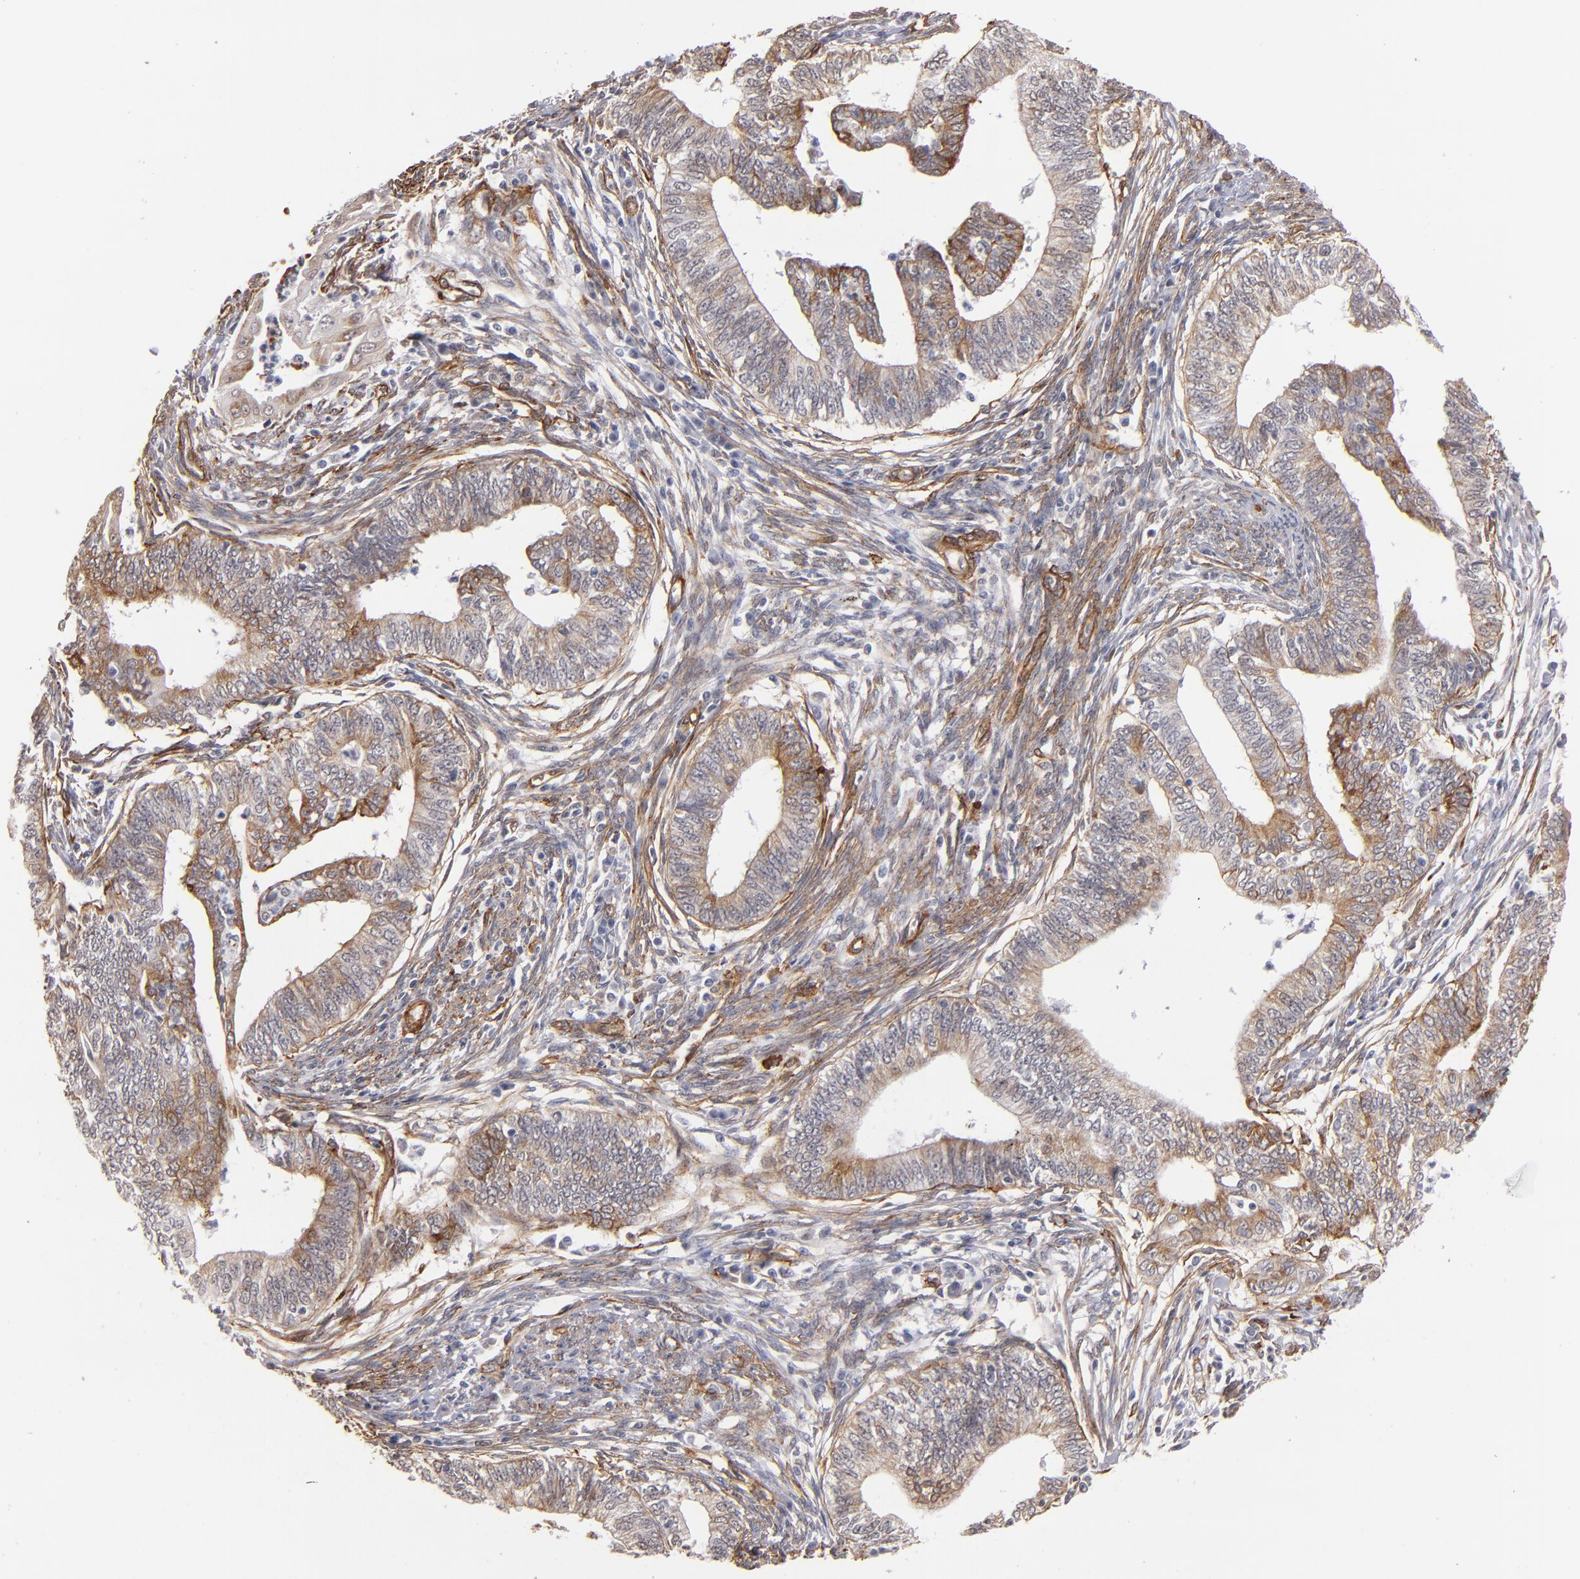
{"staining": {"intensity": "moderate", "quantity": "25%-75%", "location": "cytoplasmic/membranous"}, "tissue": "endometrial cancer", "cell_type": "Tumor cells", "image_type": "cancer", "snomed": [{"axis": "morphology", "description": "Adenocarcinoma, NOS"}, {"axis": "topography", "description": "Endometrium"}], "caption": "High-magnification brightfield microscopy of endometrial adenocarcinoma stained with DAB (3,3'-diaminobenzidine) (brown) and counterstained with hematoxylin (blue). tumor cells exhibit moderate cytoplasmic/membranous positivity is identified in approximately25%-75% of cells.", "gene": "LAMC1", "patient": {"sex": "female", "age": 66}}